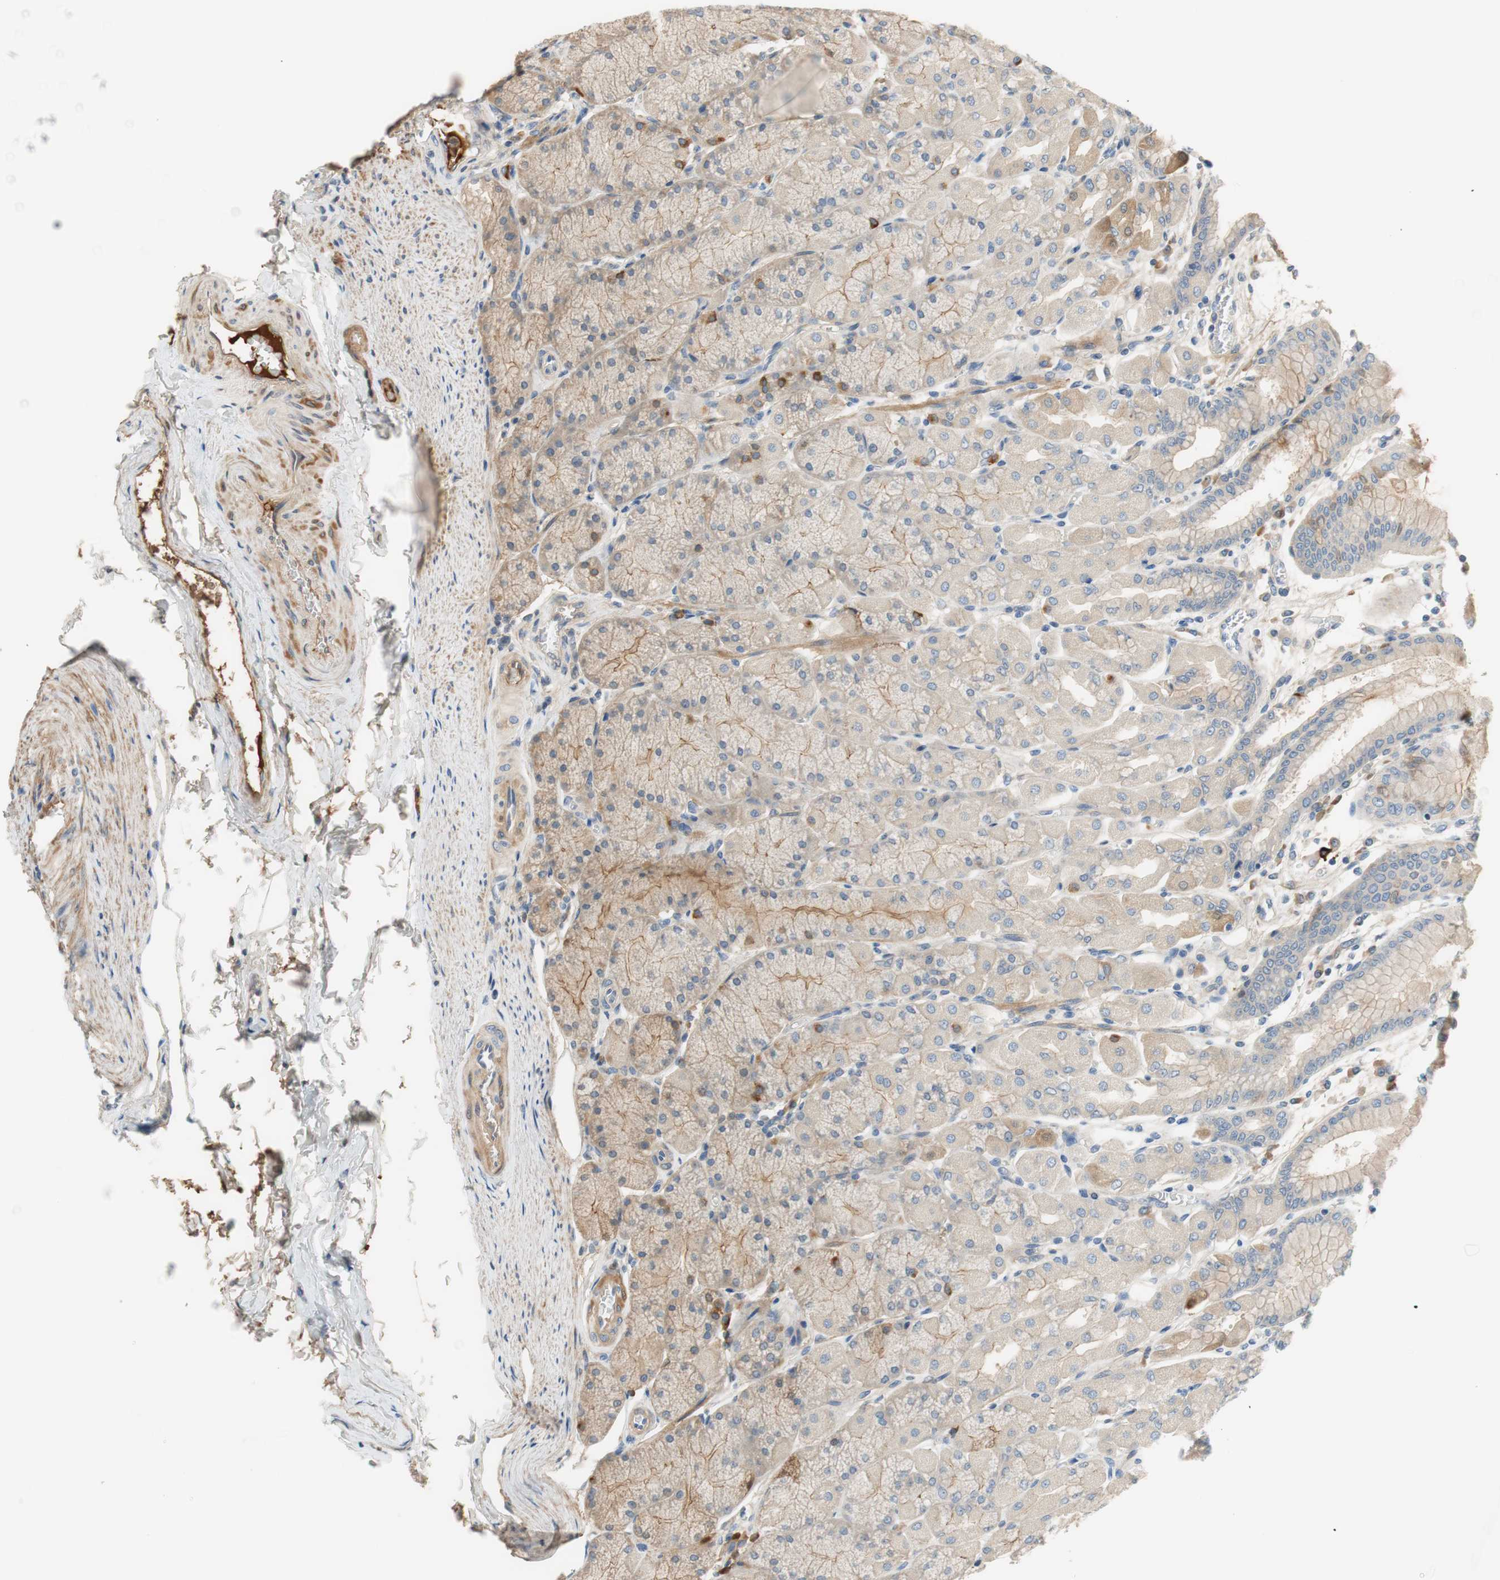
{"staining": {"intensity": "weak", "quantity": ">75%", "location": "cytoplasmic/membranous"}, "tissue": "stomach", "cell_type": "Glandular cells", "image_type": "normal", "snomed": [{"axis": "morphology", "description": "Normal tissue, NOS"}, {"axis": "topography", "description": "Stomach, upper"}], "caption": "DAB immunohistochemical staining of unremarkable human stomach reveals weak cytoplasmic/membranous protein staining in about >75% of glandular cells. The protein is stained brown, and the nuclei are stained in blue (DAB IHC with brightfield microscopy, high magnification).", "gene": "C4A", "patient": {"sex": "female", "age": 56}}